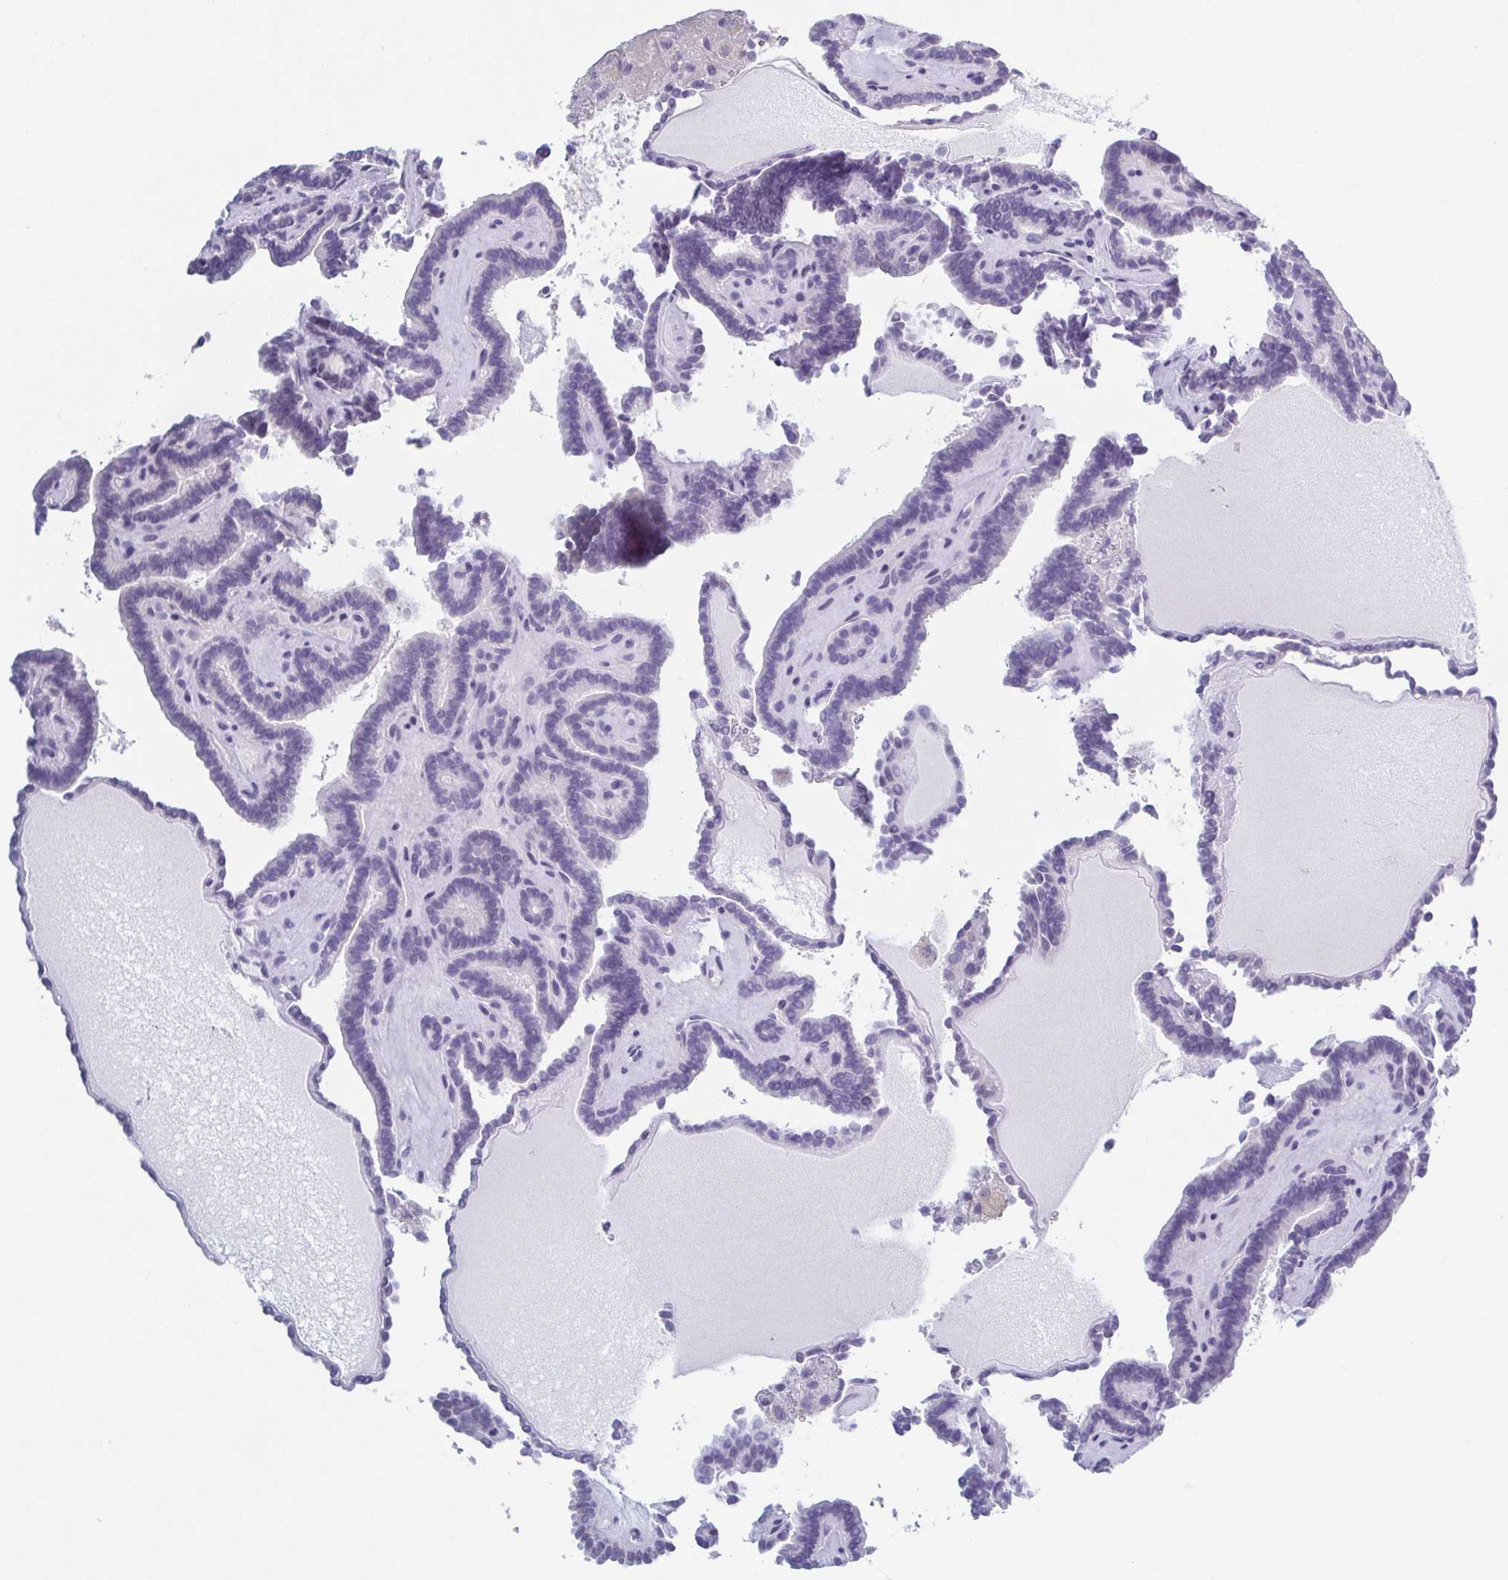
{"staining": {"intensity": "negative", "quantity": "none", "location": "none"}, "tissue": "thyroid cancer", "cell_type": "Tumor cells", "image_type": "cancer", "snomed": [{"axis": "morphology", "description": "Papillary adenocarcinoma, NOS"}, {"axis": "topography", "description": "Thyroid gland"}], "caption": "A high-resolution histopathology image shows immunohistochemistry (IHC) staining of thyroid cancer, which exhibits no significant staining in tumor cells. (DAB immunohistochemistry visualized using brightfield microscopy, high magnification).", "gene": "TMEM92", "patient": {"sex": "female", "age": 21}}